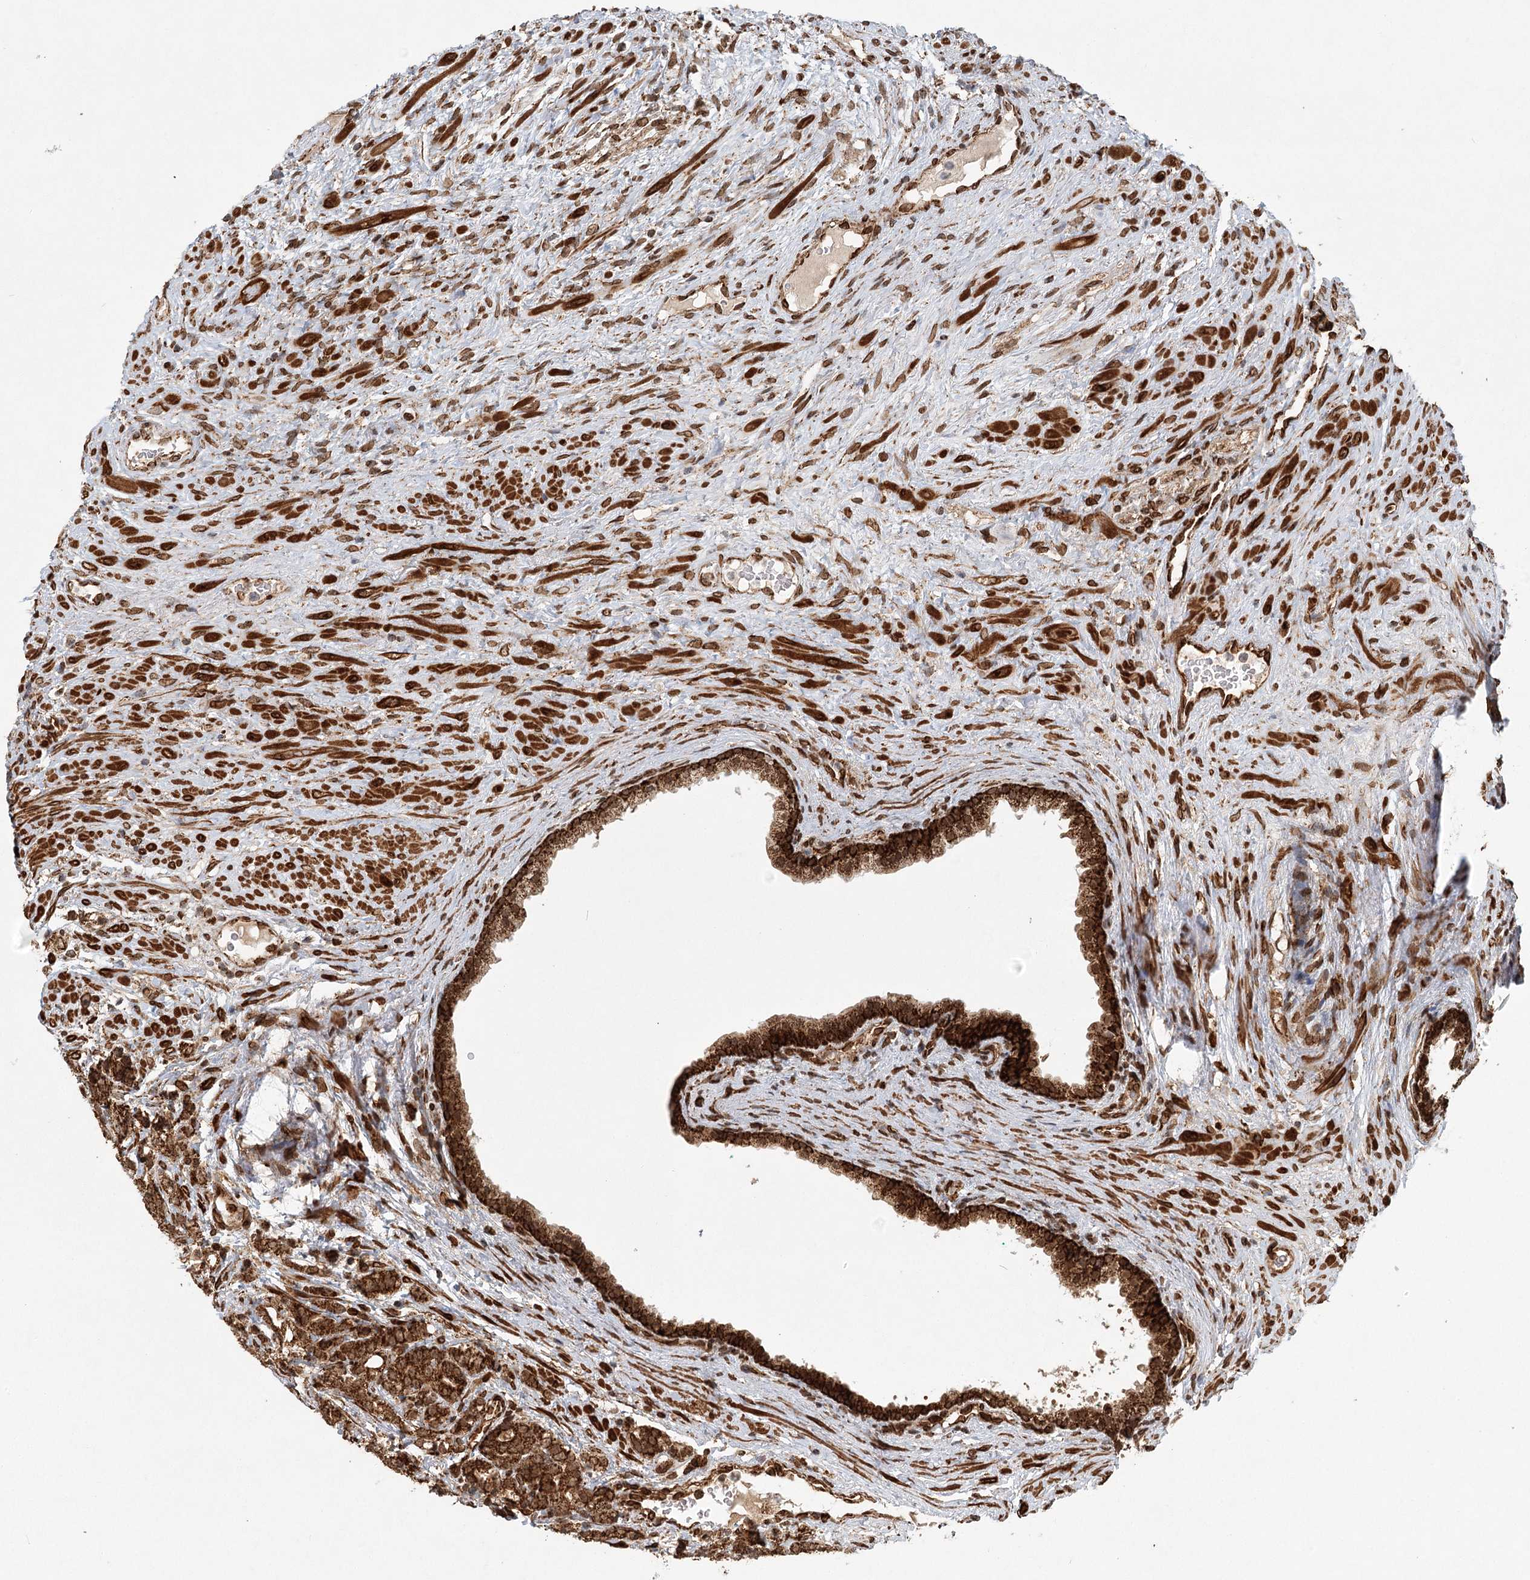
{"staining": {"intensity": "moderate", "quantity": ">75%", "location": "cytoplasmic/membranous"}, "tissue": "prostate cancer", "cell_type": "Tumor cells", "image_type": "cancer", "snomed": [{"axis": "morphology", "description": "Adenocarcinoma, High grade"}, {"axis": "topography", "description": "Prostate"}], "caption": "A histopathology image showing moderate cytoplasmic/membranous expression in approximately >75% of tumor cells in prostate adenocarcinoma (high-grade), as visualized by brown immunohistochemical staining.", "gene": "BCKDHA", "patient": {"sex": "male", "age": 57}}